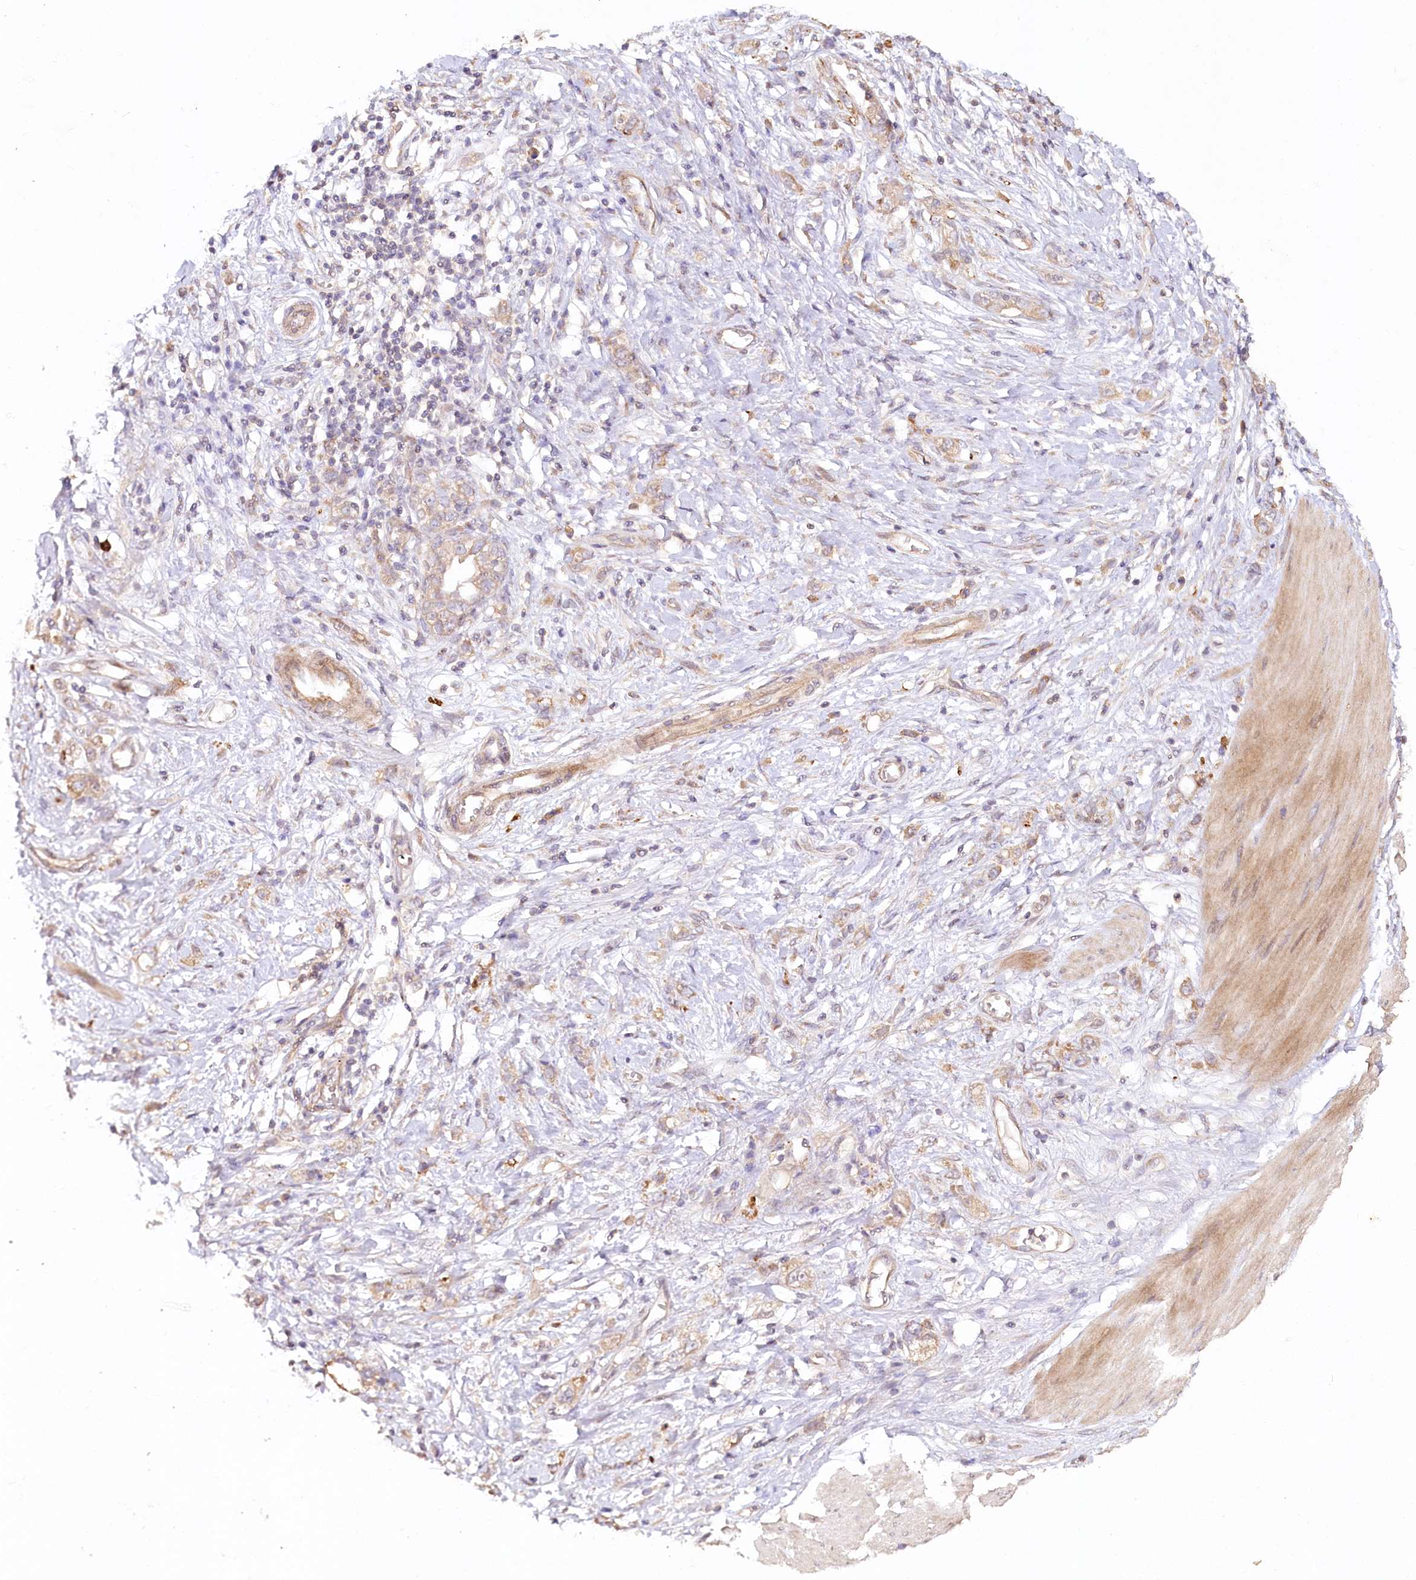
{"staining": {"intensity": "weak", "quantity": "25%-75%", "location": "cytoplasmic/membranous"}, "tissue": "stomach cancer", "cell_type": "Tumor cells", "image_type": "cancer", "snomed": [{"axis": "morphology", "description": "Adenocarcinoma, NOS"}, {"axis": "topography", "description": "Stomach"}], "caption": "High-power microscopy captured an immunohistochemistry (IHC) photomicrograph of stomach cancer, revealing weak cytoplasmic/membranous expression in approximately 25%-75% of tumor cells.", "gene": "IRAK1BP1", "patient": {"sex": "female", "age": 76}}